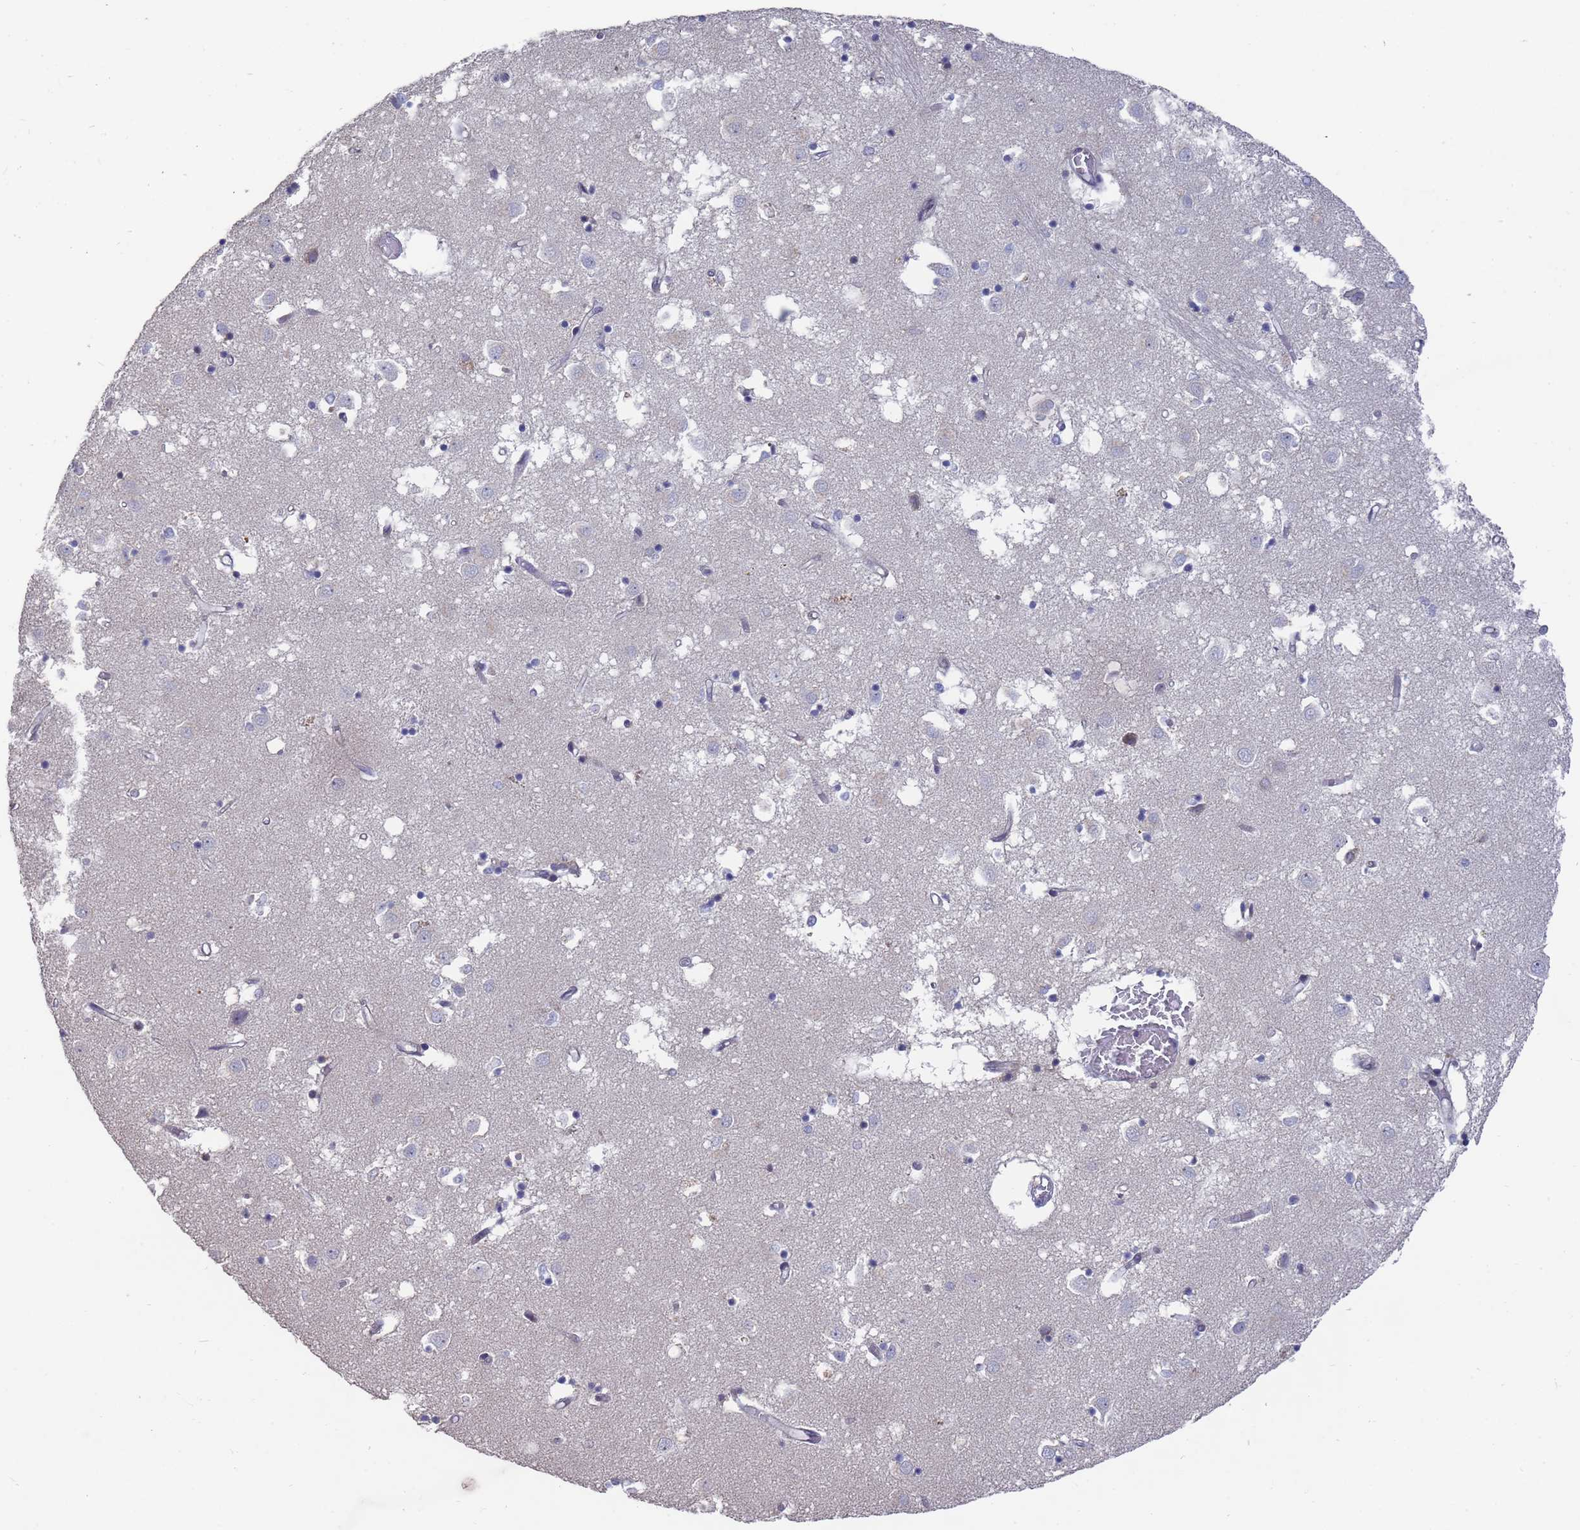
{"staining": {"intensity": "weak", "quantity": "<25%", "location": "cytoplasmic/membranous"}, "tissue": "caudate", "cell_type": "Glial cells", "image_type": "normal", "snomed": [{"axis": "morphology", "description": "Normal tissue, NOS"}, {"axis": "topography", "description": "Lateral ventricle wall"}], "caption": "Micrograph shows no significant protein expression in glial cells of benign caudate.", "gene": "CFAP119", "patient": {"sex": "male", "age": 70}}